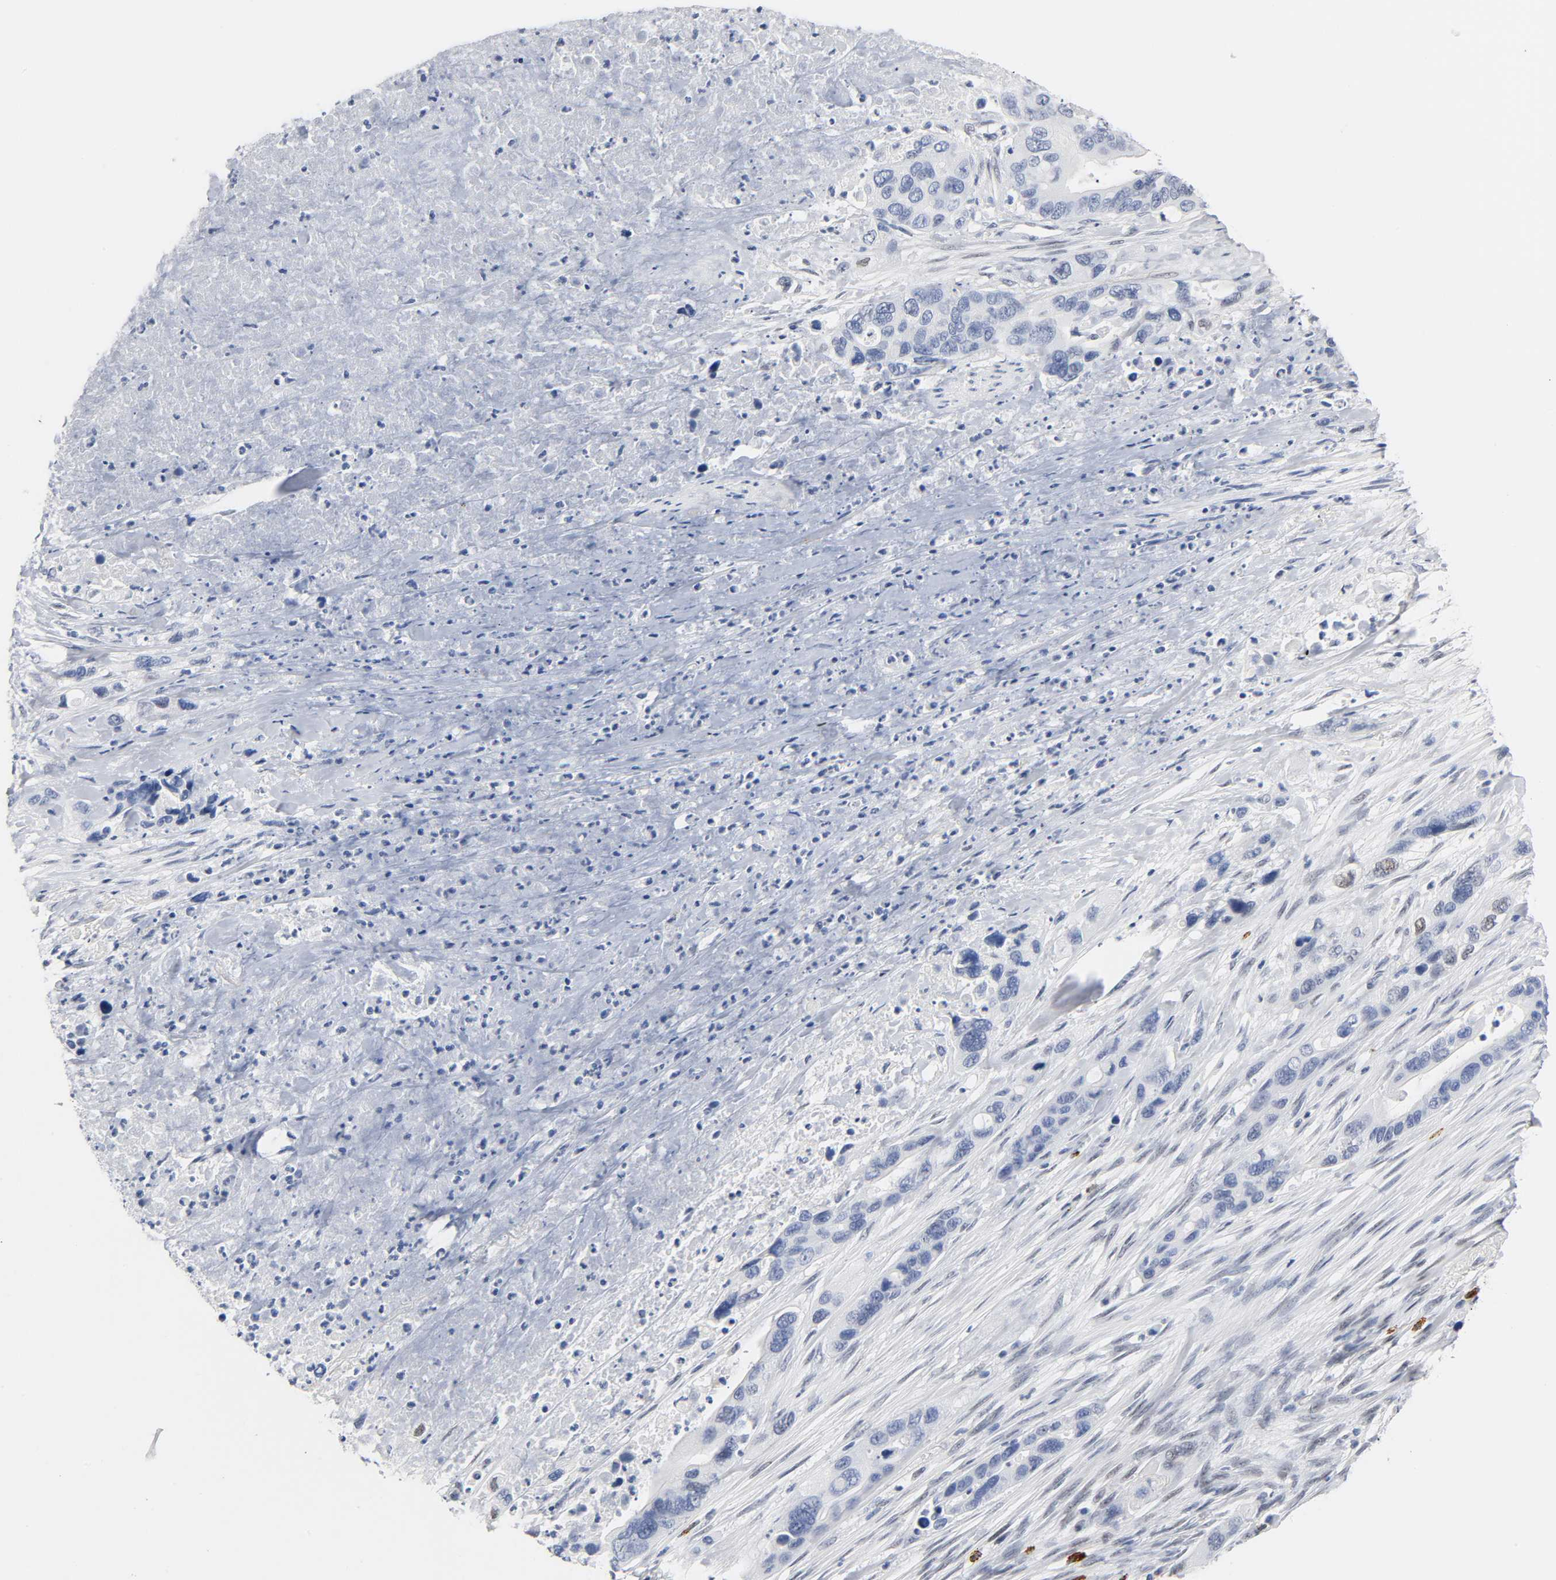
{"staining": {"intensity": "weak", "quantity": "<25%", "location": "nuclear"}, "tissue": "pancreatic cancer", "cell_type": "Tumor cells", "image_type": "cancer", "snomed": [{"axis": "morphology", "description": "Adenocarcinoma, NOS"}, {"axis": "topography", "description": "Pancreas"}], "caption": "This histopathology image is of adenocarcinoma (pancreatic) stained with immunohistochemistry (IHC) to label a protein in brown with the nuclei are counter-stained blue. There is no staining in tumor cells.", "gene": "NAB2", "patient": {"sex": "female", "age": 71}}